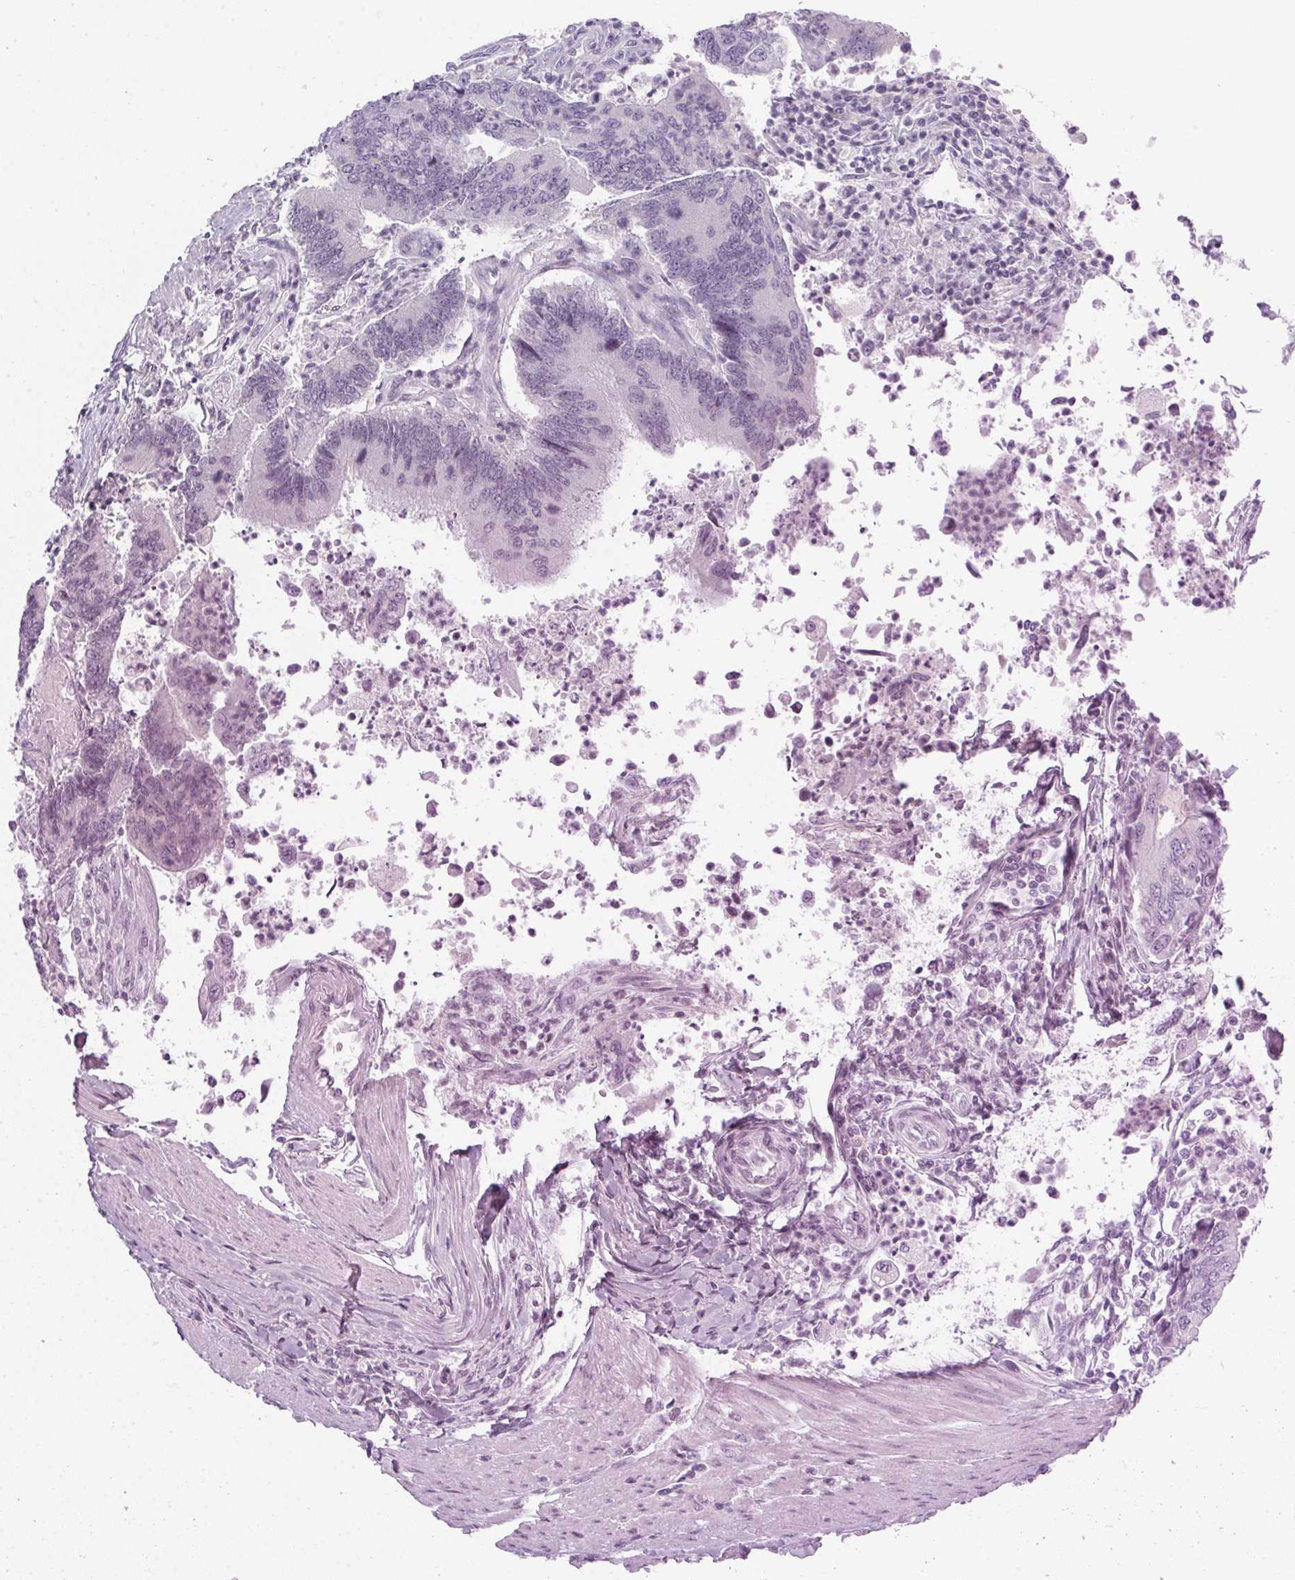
{"staining": {"intensity": "negative", "quantity": "none", "location": "none"}, "tissue": "colorectal cancer", "cell_type": "Tumor cells", "image_type": "cancer", "snomed": [{"axis": "morphology", "description": "Adenocarcinoma, NOS"}, {"axis": "topography", "description": "Colon"}], "caption": "Immunohistochemical staining of adenocarcinoma (colorectal) exhibits no significant staining in tumor cells.", "gene": "TMEM72", "patient": {"sex": "female", "age": 67}}